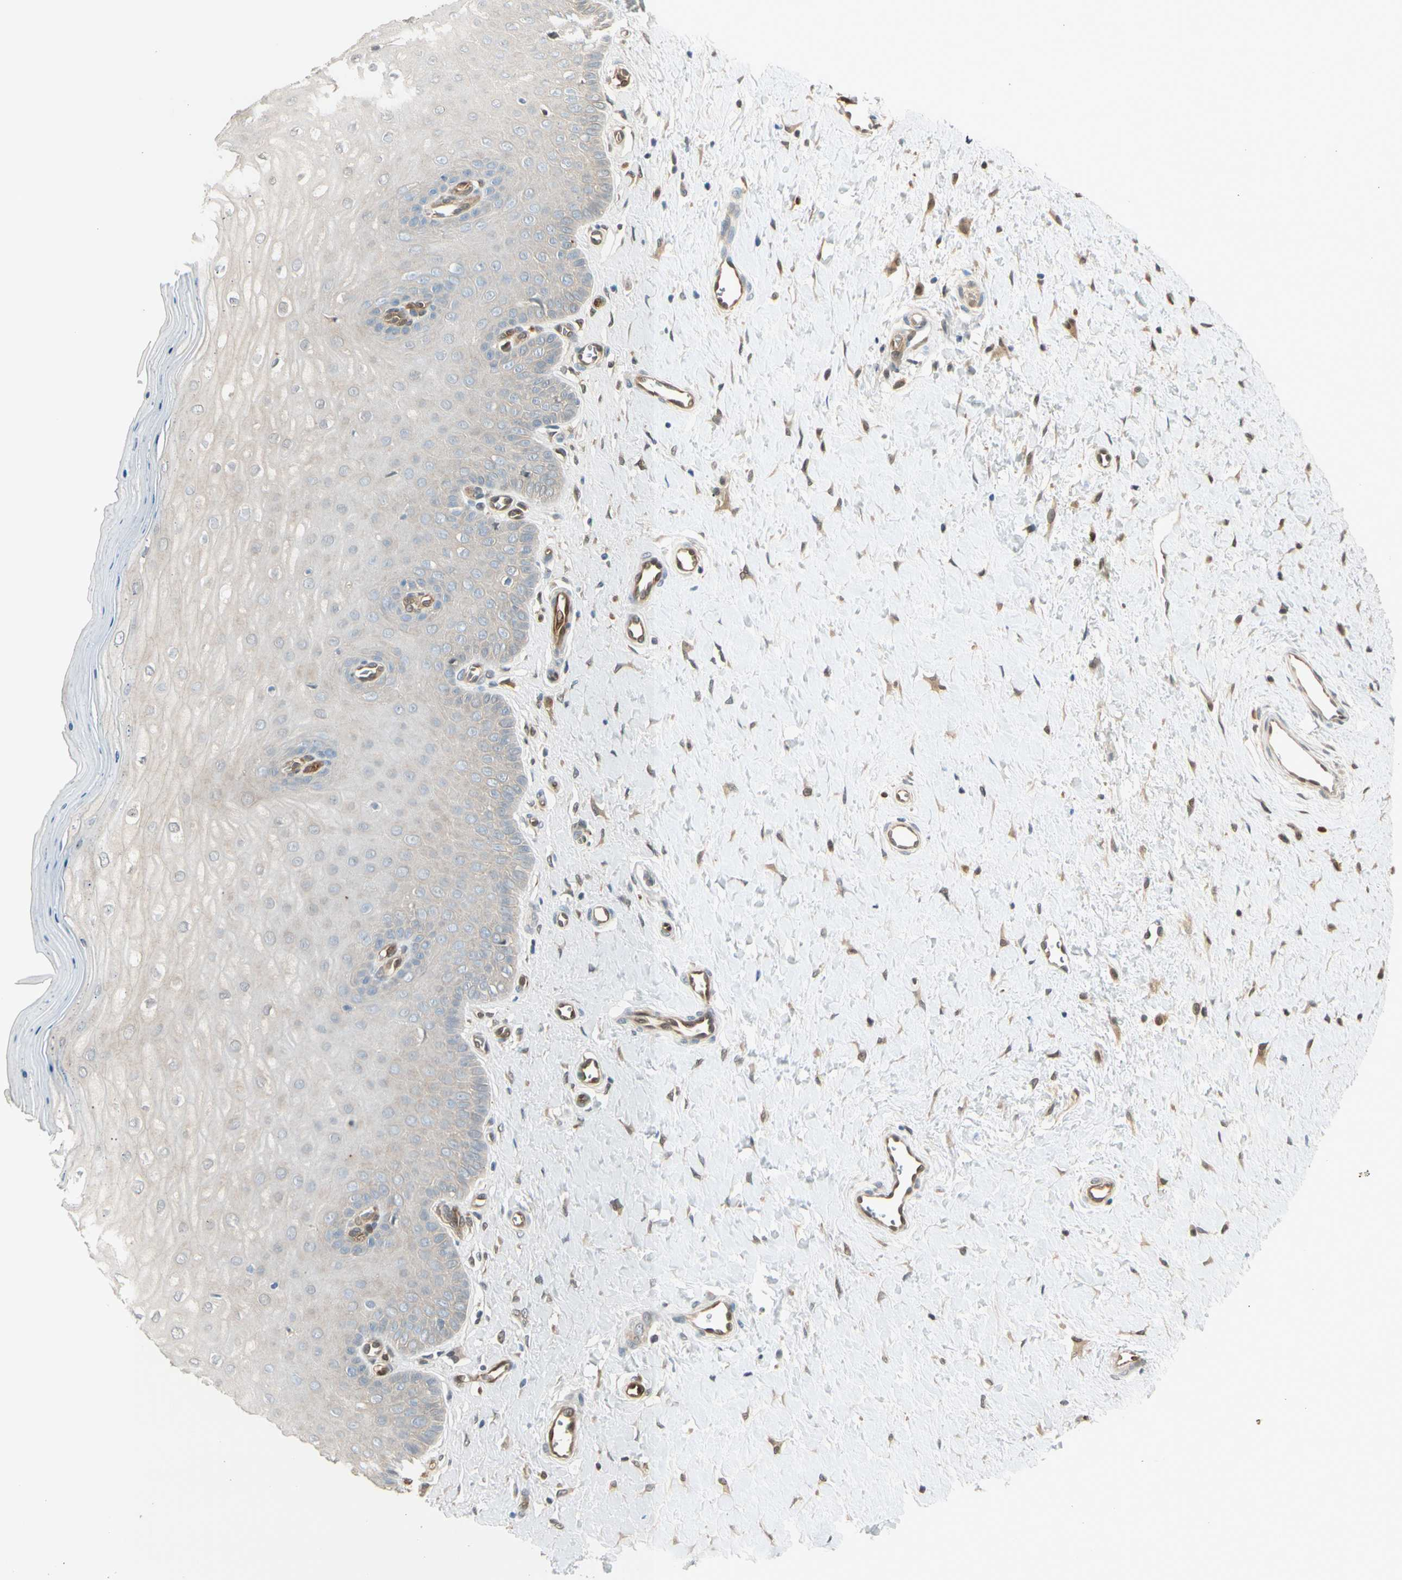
{"staining": {"intensity": "moderate", "quantity": ">75%", "location": "cytoplasmic/membranous"}, "tissue": "cervix", "cell_type": "Glandular cells", "image_type": "normal", "snomed": [{"axis": "morphology", "description": "Normal tissue, NOS"}, {"axis": "topography", "description": "Cervix"}], "caption": "A brown stain highlights moderate cytoplasmic/membranous staining of a protein in glandular cells of normal cervix.", "gene": "SERPINB6", "patient": {"sex": "female", "age": 55}}